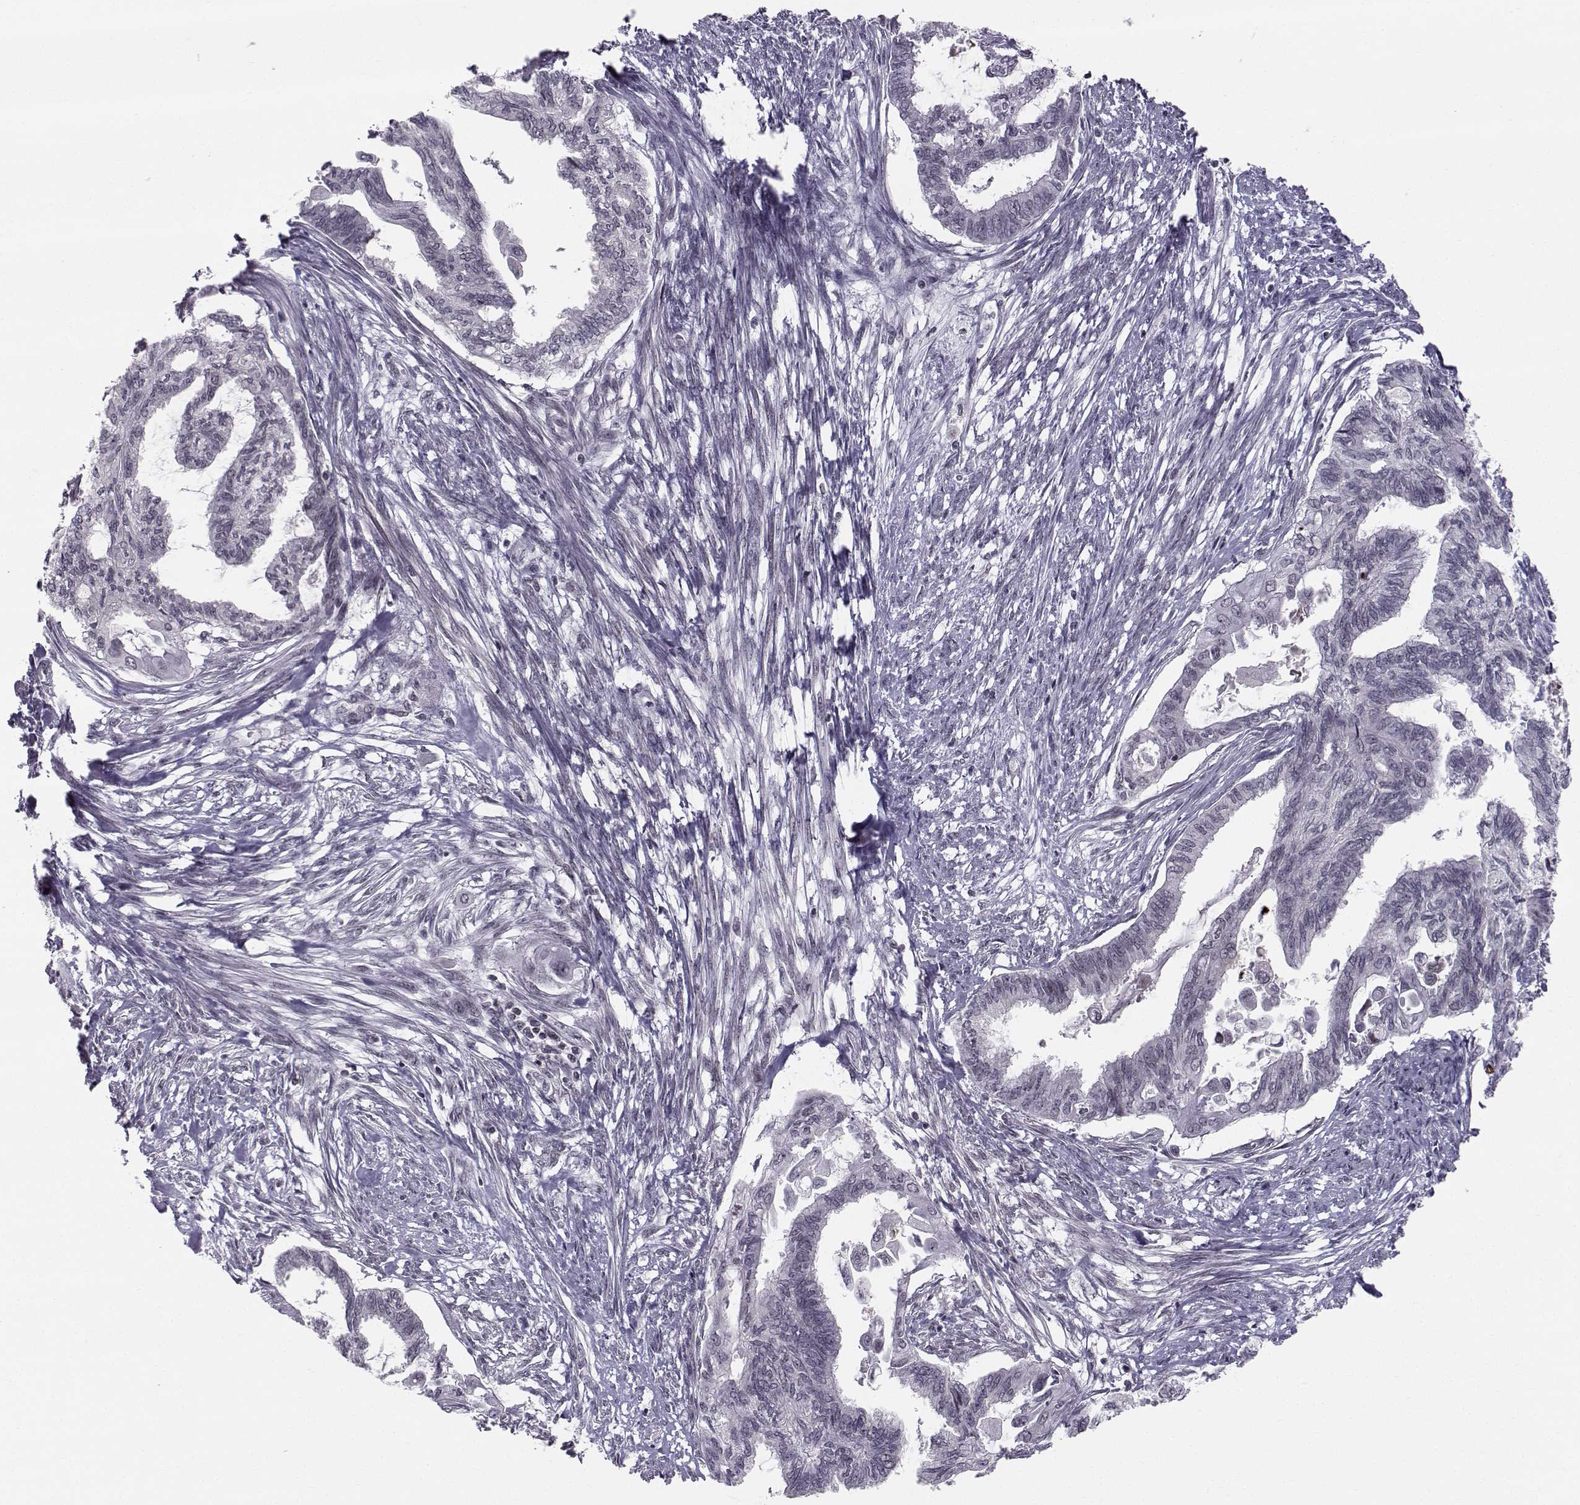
{"staining": {"intensity": "negative", "quantity": "none", "location": "none"}, "tissue": "endometrial cancer", "cell_type": "Tumor cells", "image_type": "cancer", "snomed": [{"axis": "morphology", "description": "Adenocarcinoma, NOS"}, {"axis": "topography", "description": "Endometrium"}], "caption": "The photomicrograph reveals no significant positivity in tumor cells of adenocarcinoma (endometrial).", "gene": "MARCHF4", "patient": {"sex": "female", "age": 86}}